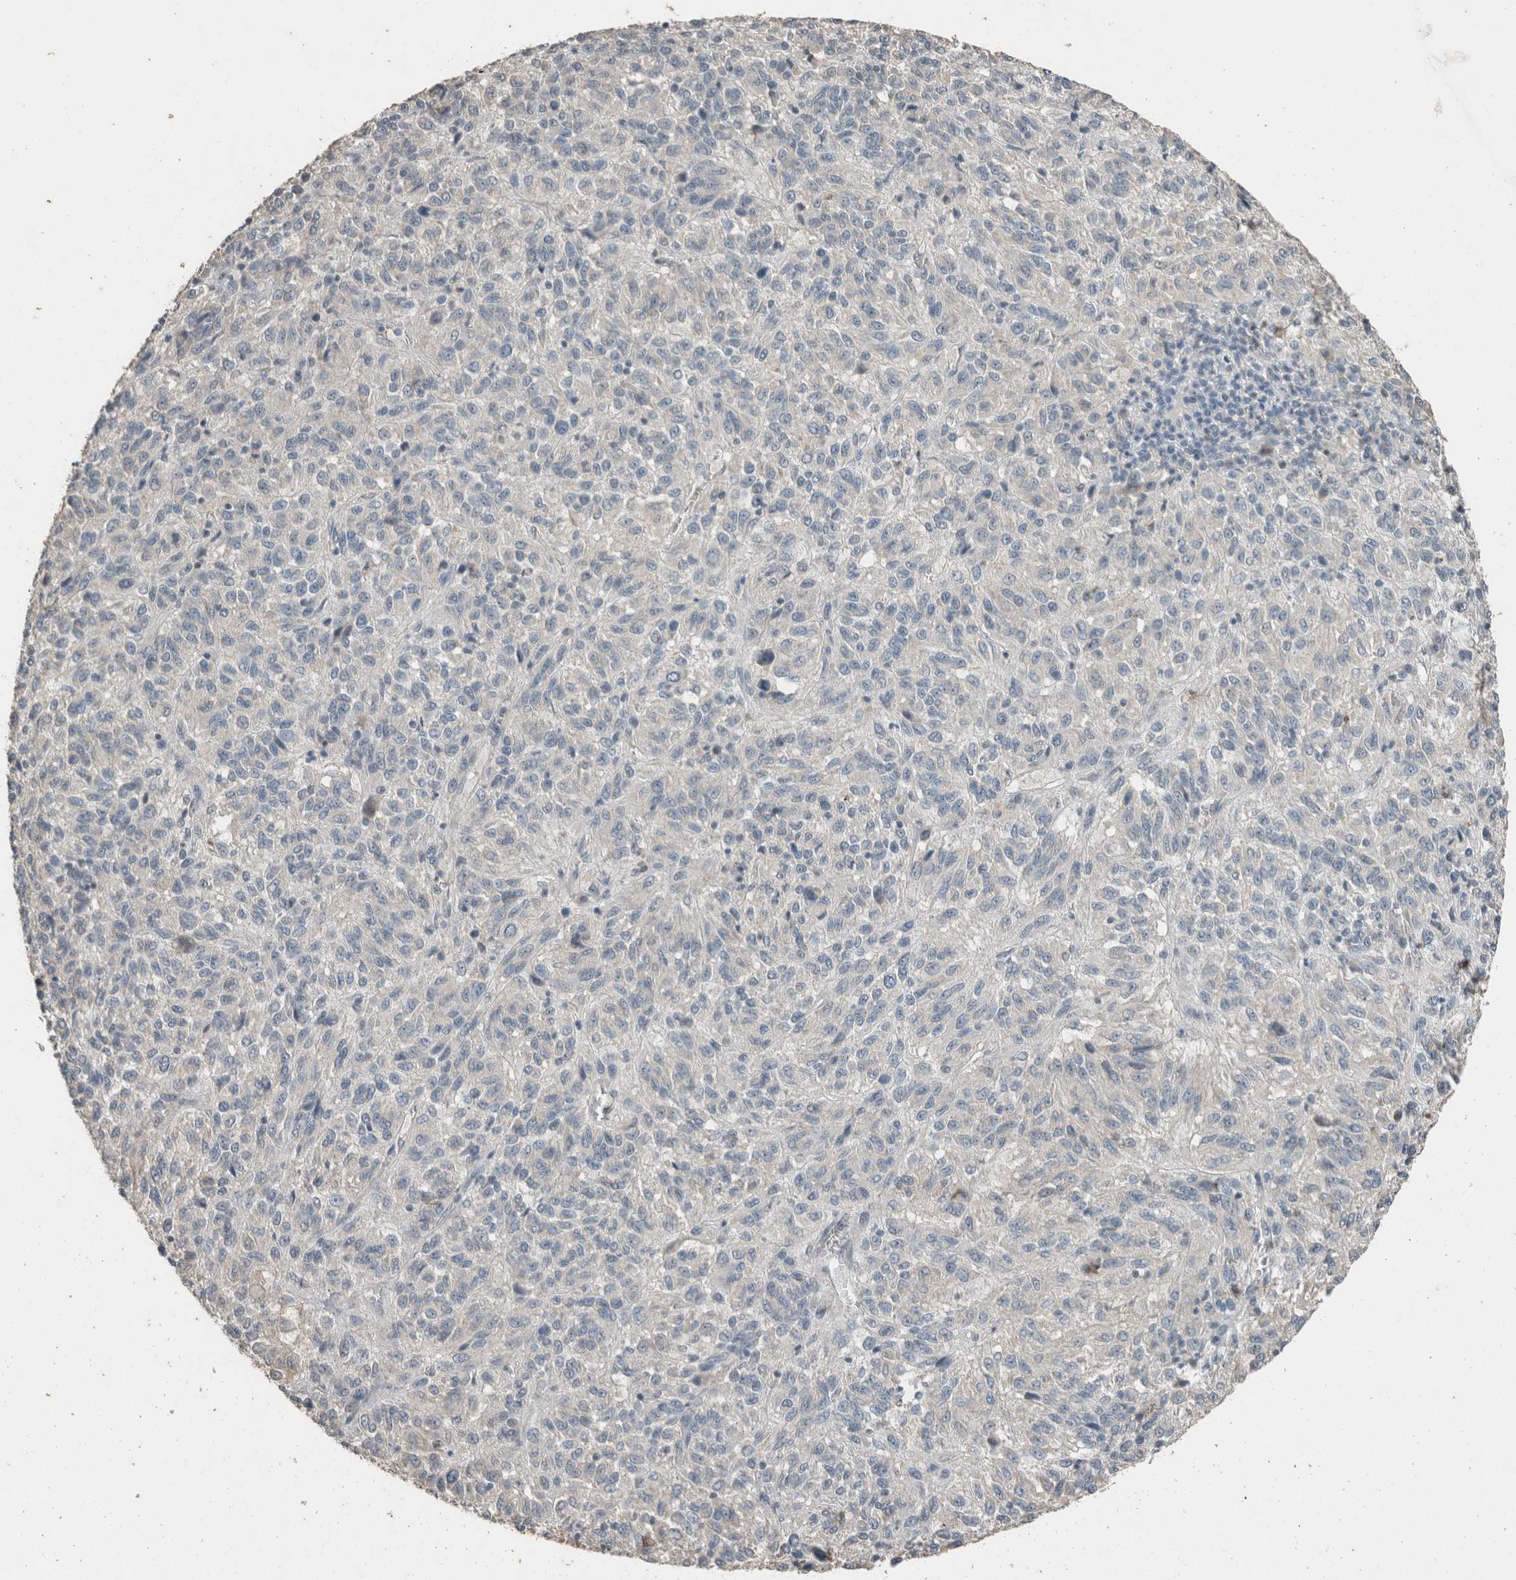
{"staining": {"intensity": "negative", "quantity": "none", "location": "none"}, "tissue": "melanoma", "cell_type": "Tumor cells", "image_type": "cancer", "snomed": [{"axis": "morphology", "description": "Malignant melanoma, Metastatic site"}, {"axis": "topography", "description": "Lung"}], "caption": "IHC photomicrograph of malignant melanoma (metastatic site) stained for a protein (brown), which demonstrates no staining in tumor cells. The staining is performed using DAB brown chromogen with nuclei counter-stained in using hematoxylin.", "gene": "ACVR2B", "patient": {"sex": "male", "age": 64}}